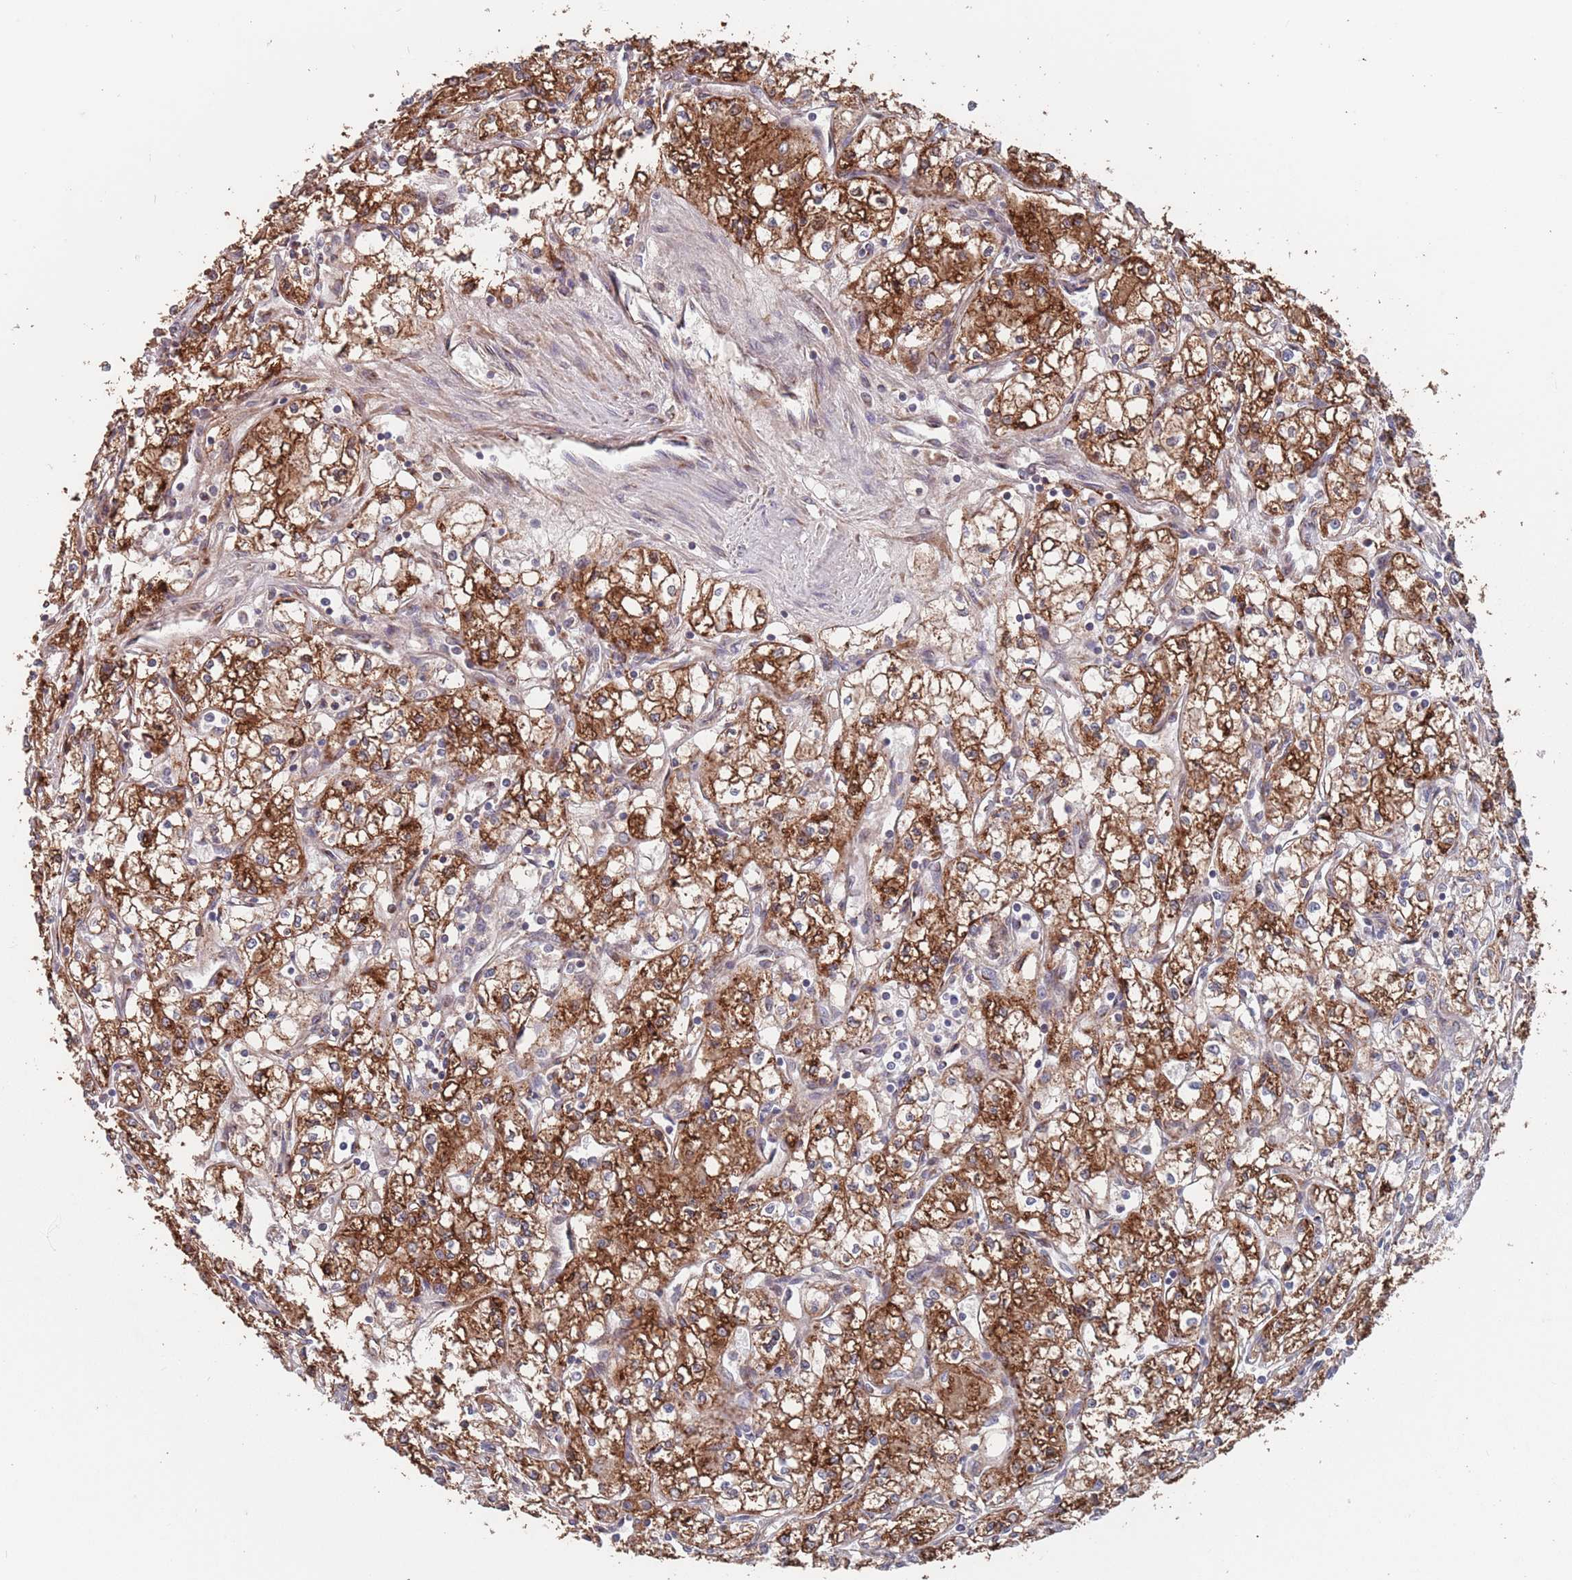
{"staining": {"intensity": "strong", "quantity": ">75%", "location": "cytoplasmic/membranous"}, "tissue": "renal cancer", "cell_type": "Tumor cells", "image_type": "cancer", "snomed": [{"axis": "morphology", "description": "Adenocarcinoma, NOS"}, {"axis": "topography", "description": "Kidney"}], "caption": "There is high levels of strong cytoplasmic/membranous expression in tumor cells of adenocarcinoma (renal), as demonstrated by immunohistochemical staining (brown color).", "gene": "UNC45A", "patient": {"sex": "male", "age": 59}}